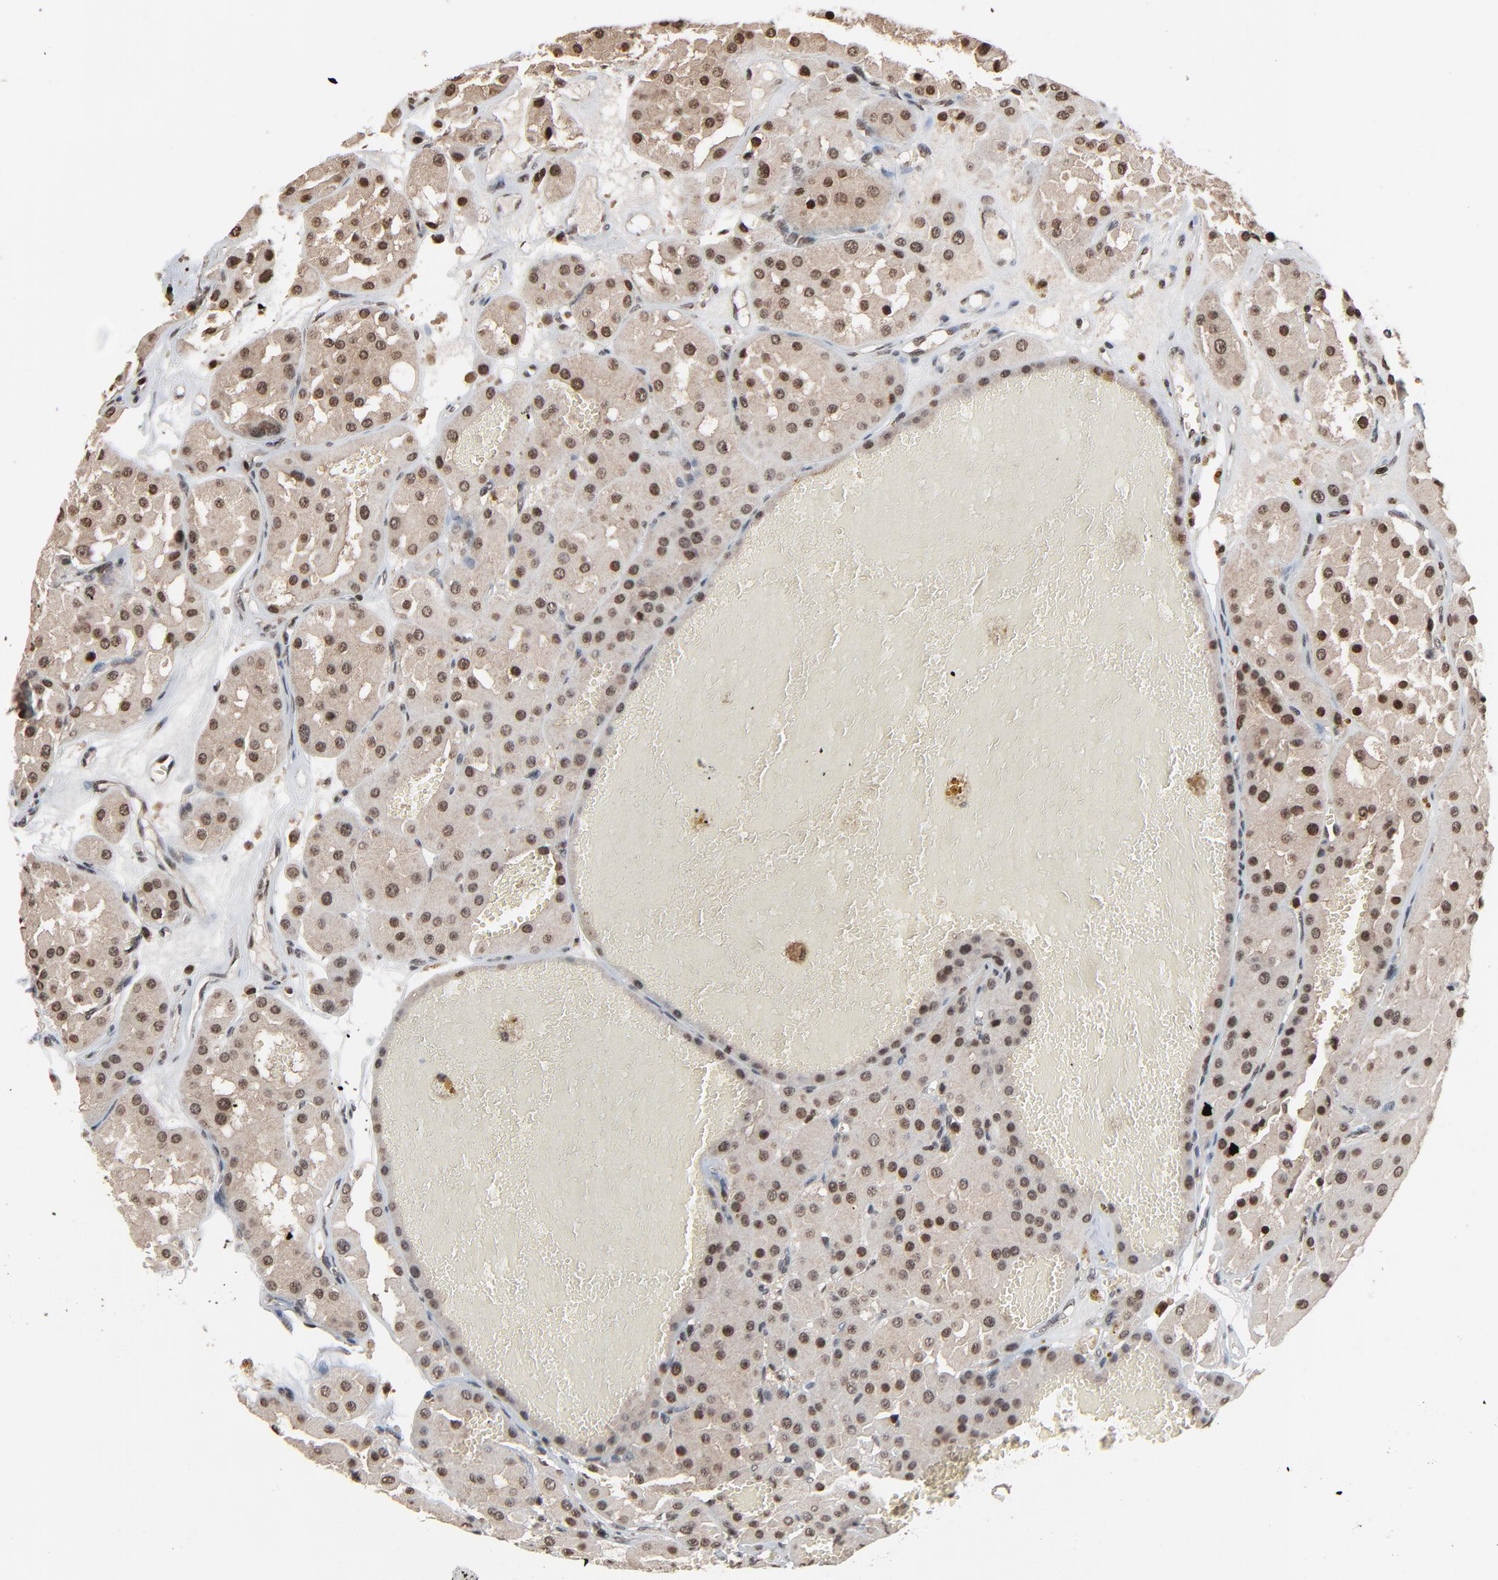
{"staining": {"intensity": "moderate", "quantity": ">75%", "location": "nuclear"}, "tissue": "renal cancer", "cell_type": "Tumor cells", "image_type": "cancer", "snomed": [{"axis": "morphology", "description": "Adenocarcinoma, uncertain malignant potential"}, {"axis": "topography", "description": "Kidney"}], "caption": "Renal adenocarcinoma,  uncertain malignant potential stained with DAB (3,3'-diaminobenzidine) IHC exhibits medium levels of moderate nuclear expression in approximately >75% of tumor cells. (Stains: DAB (3,3'-diaminobenzidine) in brown, nuclei in blue, Microscopy: brightfield microscopy at high magnification).", "gene": "RPS6KA3", "patient": {"sex": "male", "age": 63}}